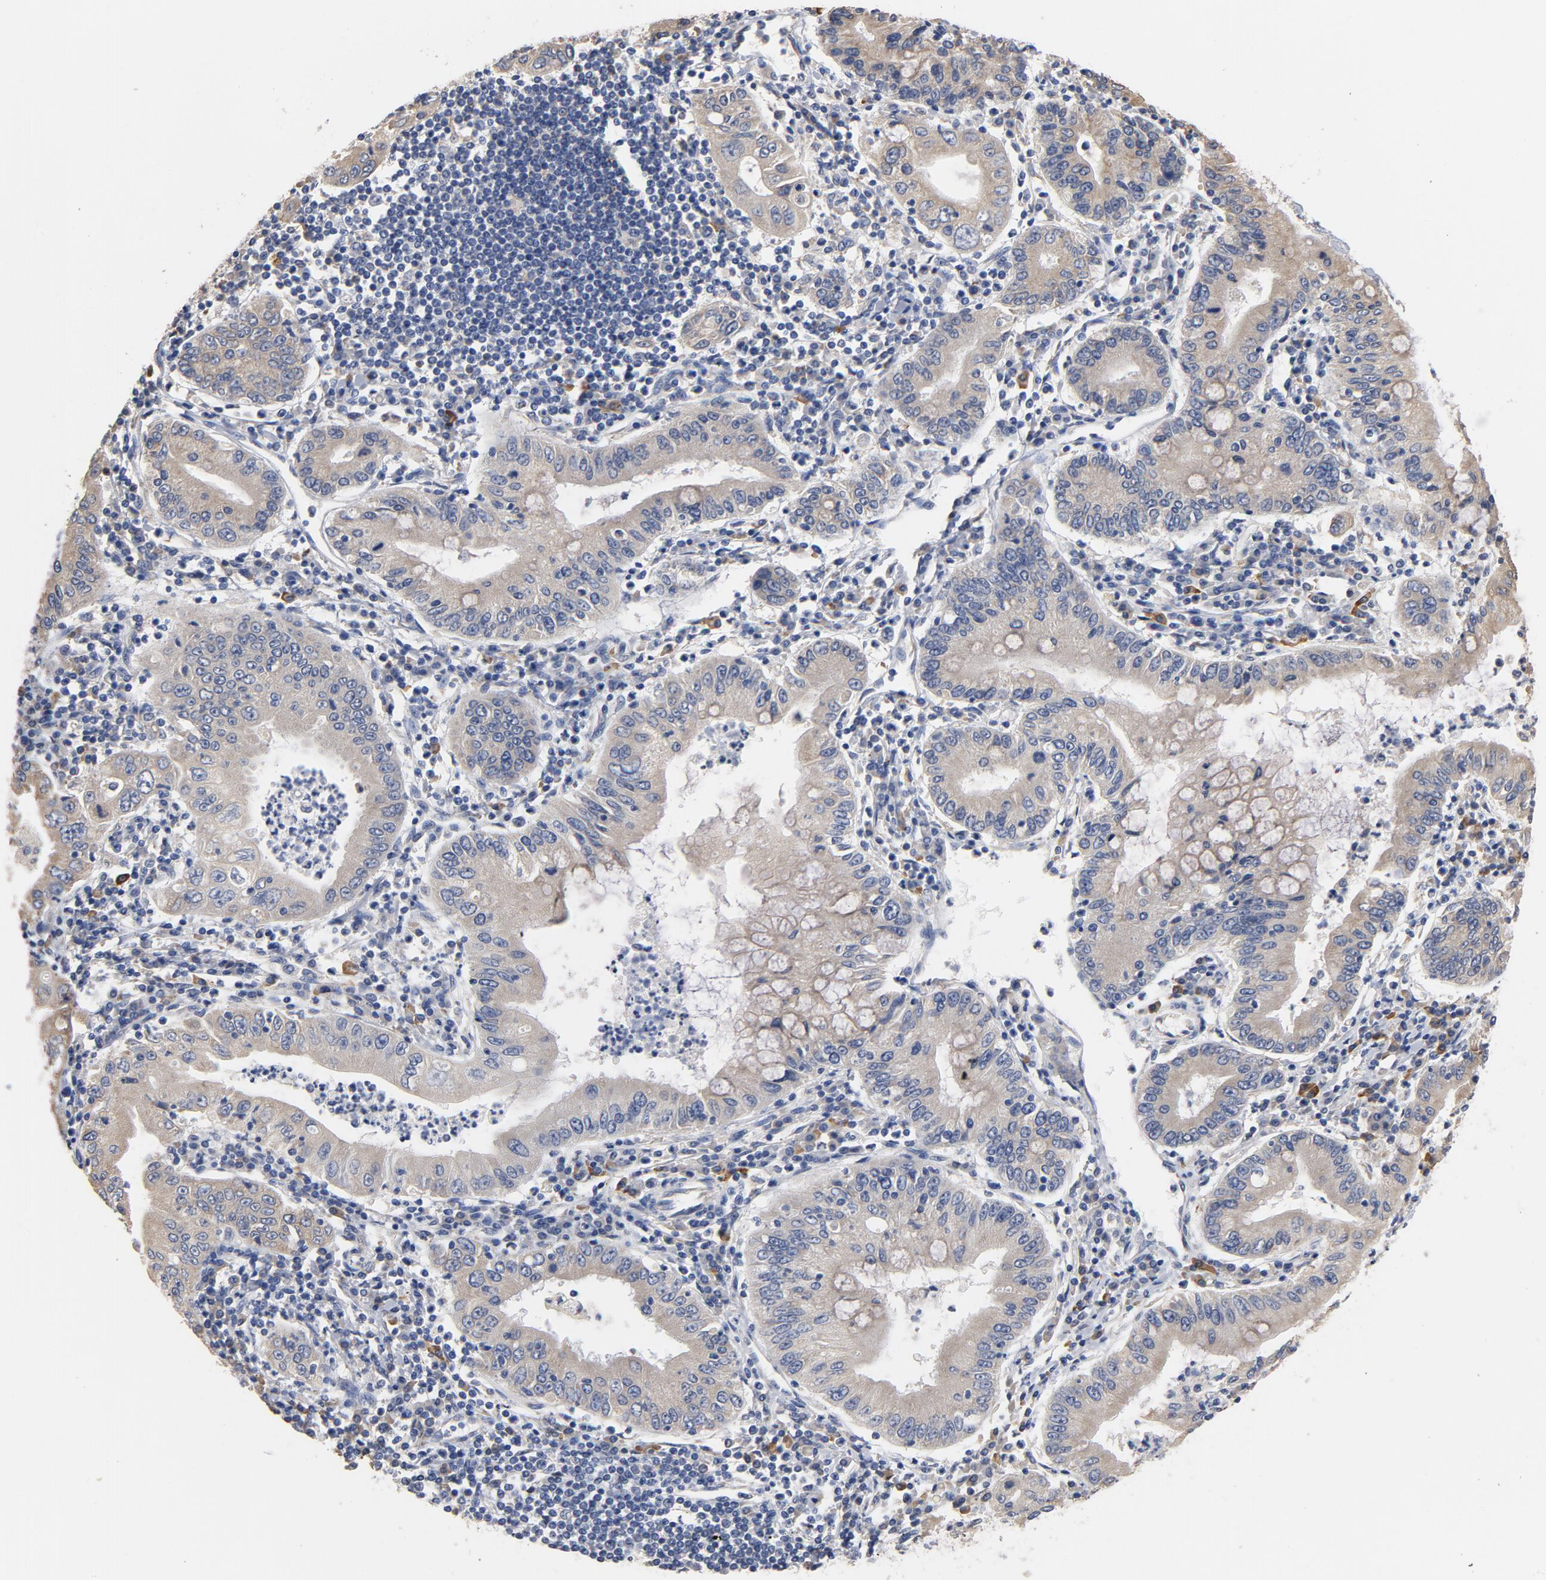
{"staining": {"intensity": "weak", "quantity": "<25%", "location": "cytoplasmic/membranous"}, "tissue": "stomach cancer", "cell_type": "Tumor cells", "image_type": "cancer", "snomed": [{"axis": "morphology", "description": "Normal tissue, NOS"}, {"axis": "morphology", "description": "Adenocarcinoma, NOS"}, {"axis": "topography", "description": "Esophagus"}, {"axis": "topography", "description": "Stomach, upper"}, {"axis": "topography", "description": "Peripheral nerve tissue"}], "caption": "A high-resolution histopathology image shows immunohistochemistry staining of adenocarcinoma (stomach), which demonstrates no significant positivity in tumor cells.", "gene": "TLR4", "patient": {"sex": "male", "age": 62}}